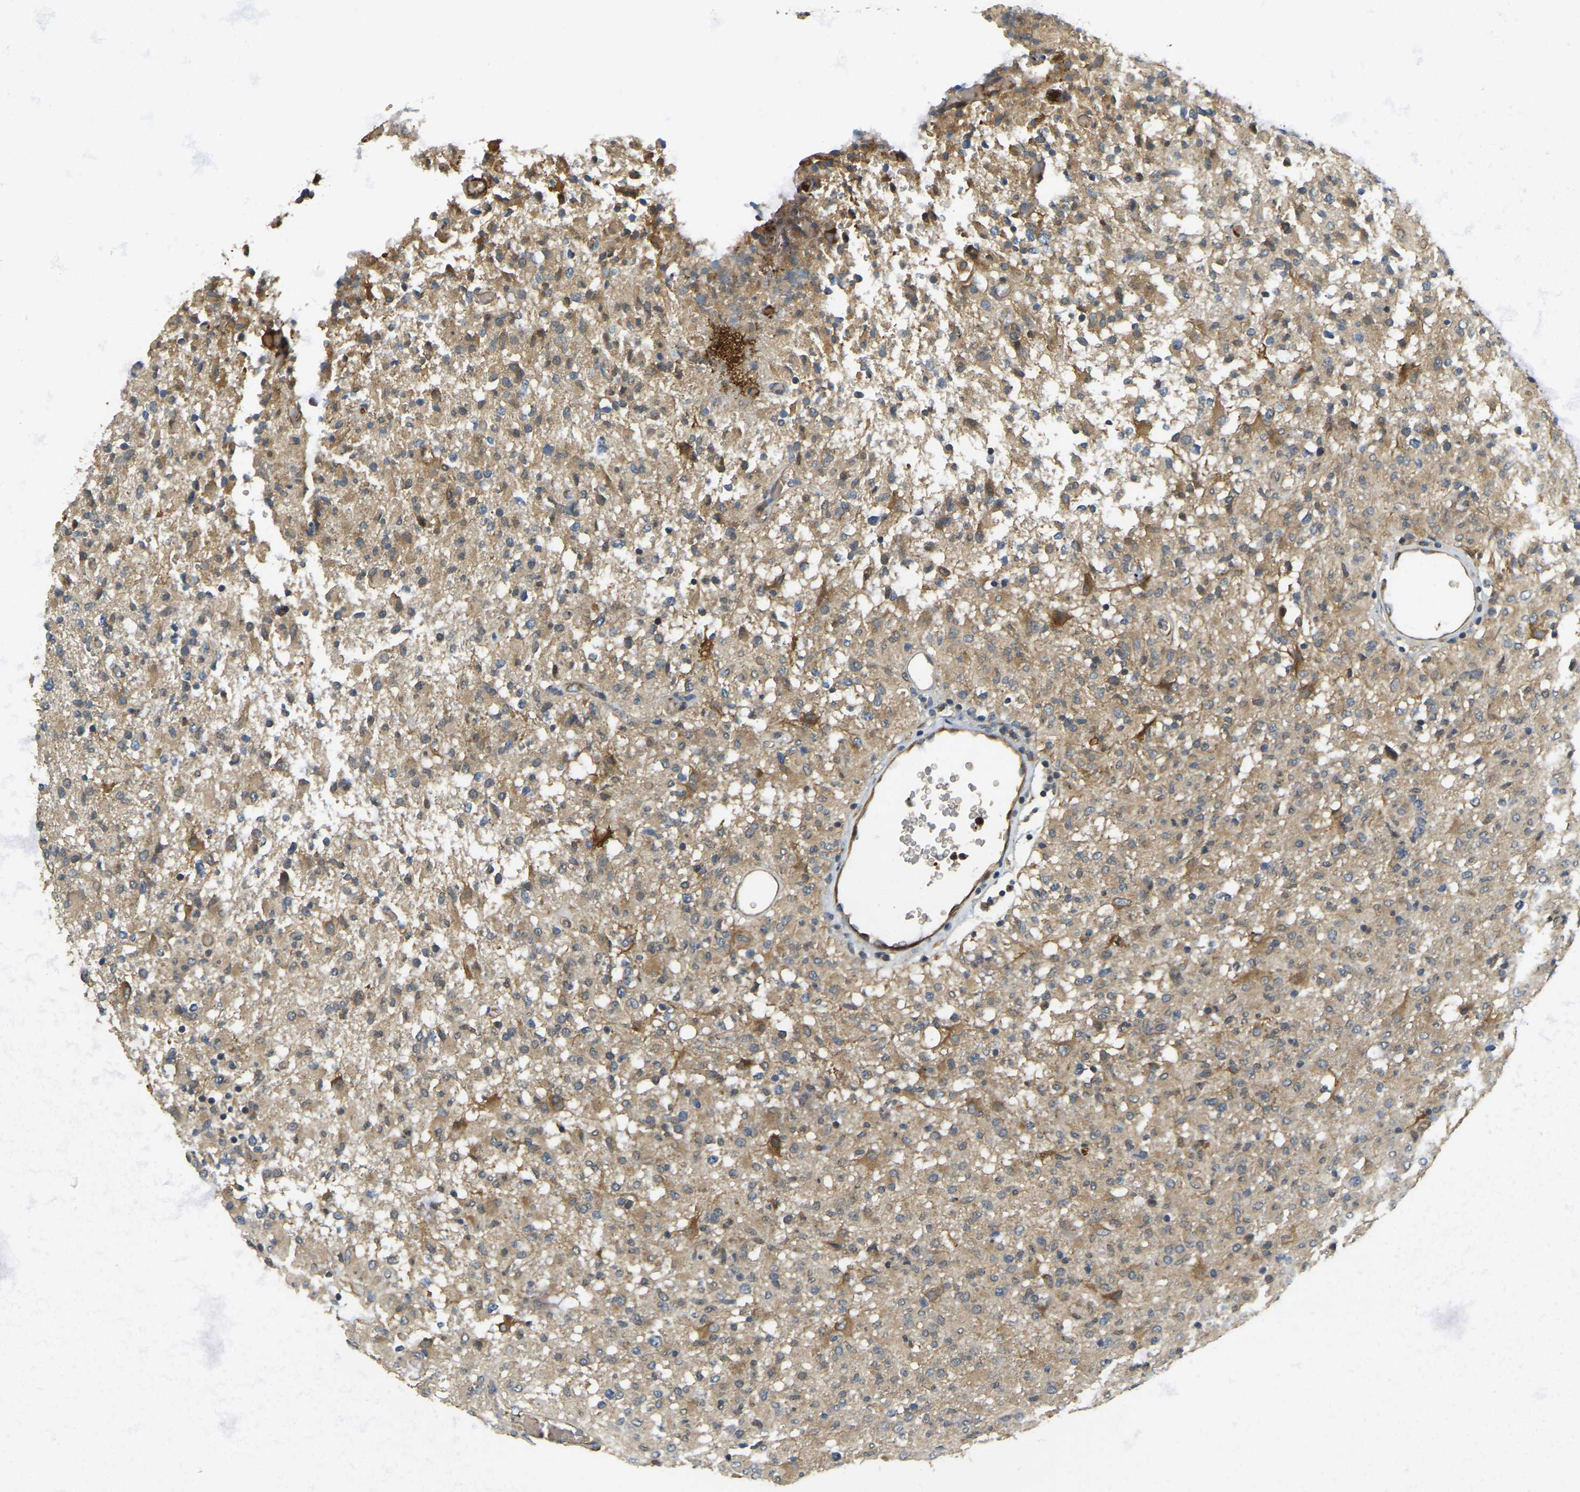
{"staining": {"intensity": "moderate", "quantity": "25%-75%", "location": "cytoplasmic/membranous"}, "tissue": "glioma", "cell_type": "Tumor cells", "image_type": "cancer", "snomed": [{"axis": "morphology", "description": "Glioma, malignant, High grade"}, {"axis": "topography", "description": "Brain"}], "caption": "High-power microscopy captured an immunohistochemistry (IHC) image of glioma, revealing moderate cytoplasmic/membranous positivity in approximately 25%-75% of tumor cells. (DAB (3,3'-diaminobenzidine) IHC, brown staining for protein, blue staining for nuclei).", "gene": "ERGIC1", "patient": {"sex": "female", "age": 57}}